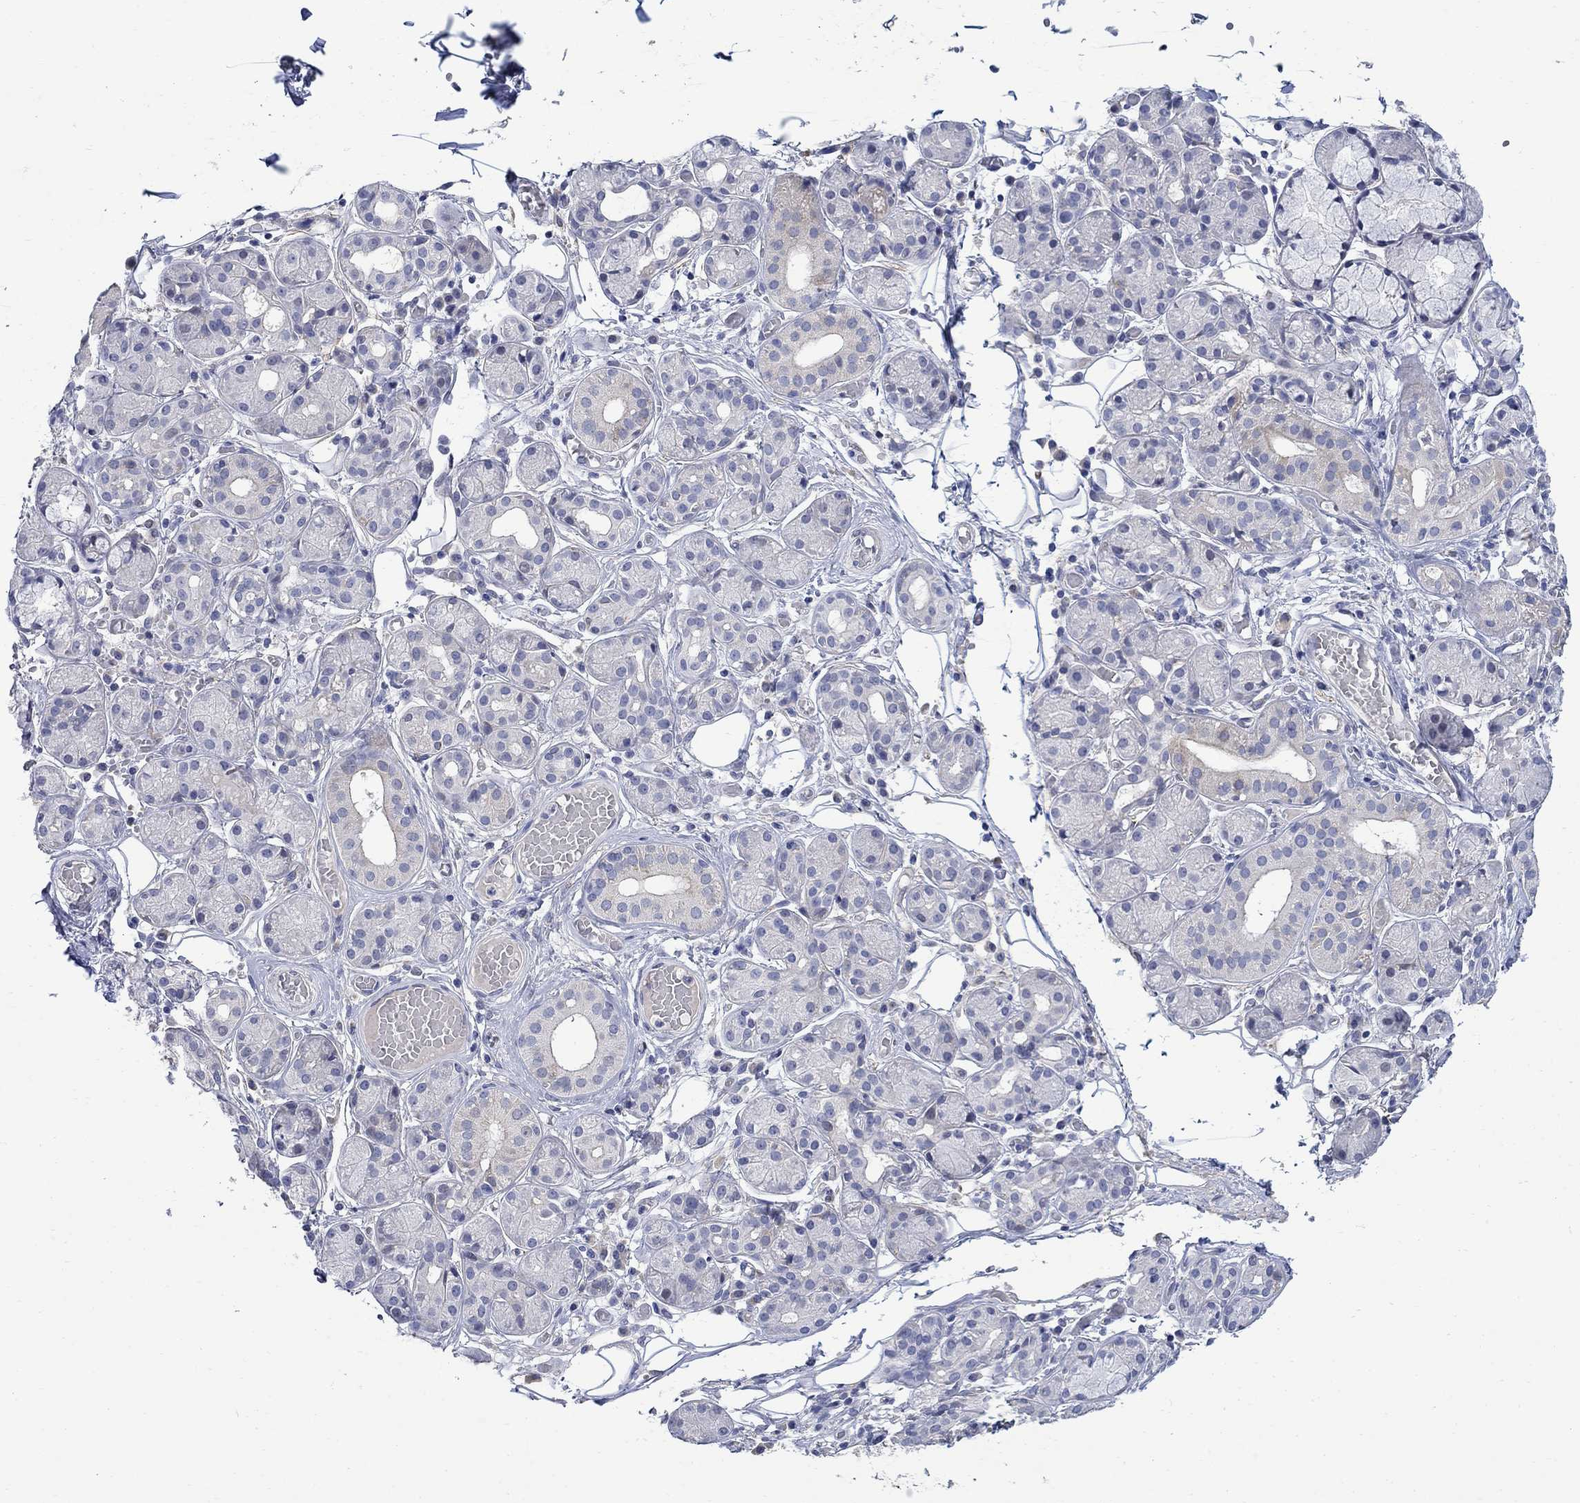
{"staining": {"intensity": "negative", "quantity": "none", "location": "none"}, "tissue": "salivary gland", "cell_type": "Glandular cells", "image_type": "normal", "snomed": [{"axis": "morphology", "description": "Normal tissue, NOS"}, {"axis": "topography", "description": "Salivary gland"}, {"axis": "topography", "description": "Peripheral nerve tissue"}], "caption": "Image shows no significant protein expression in glandular cells of normal salivary gland. (DAB (3,3'-diaminobenzidine) IHC, high magnification).", "gene": "DLK1", "patient": {"sex": "male", "age": 71}}